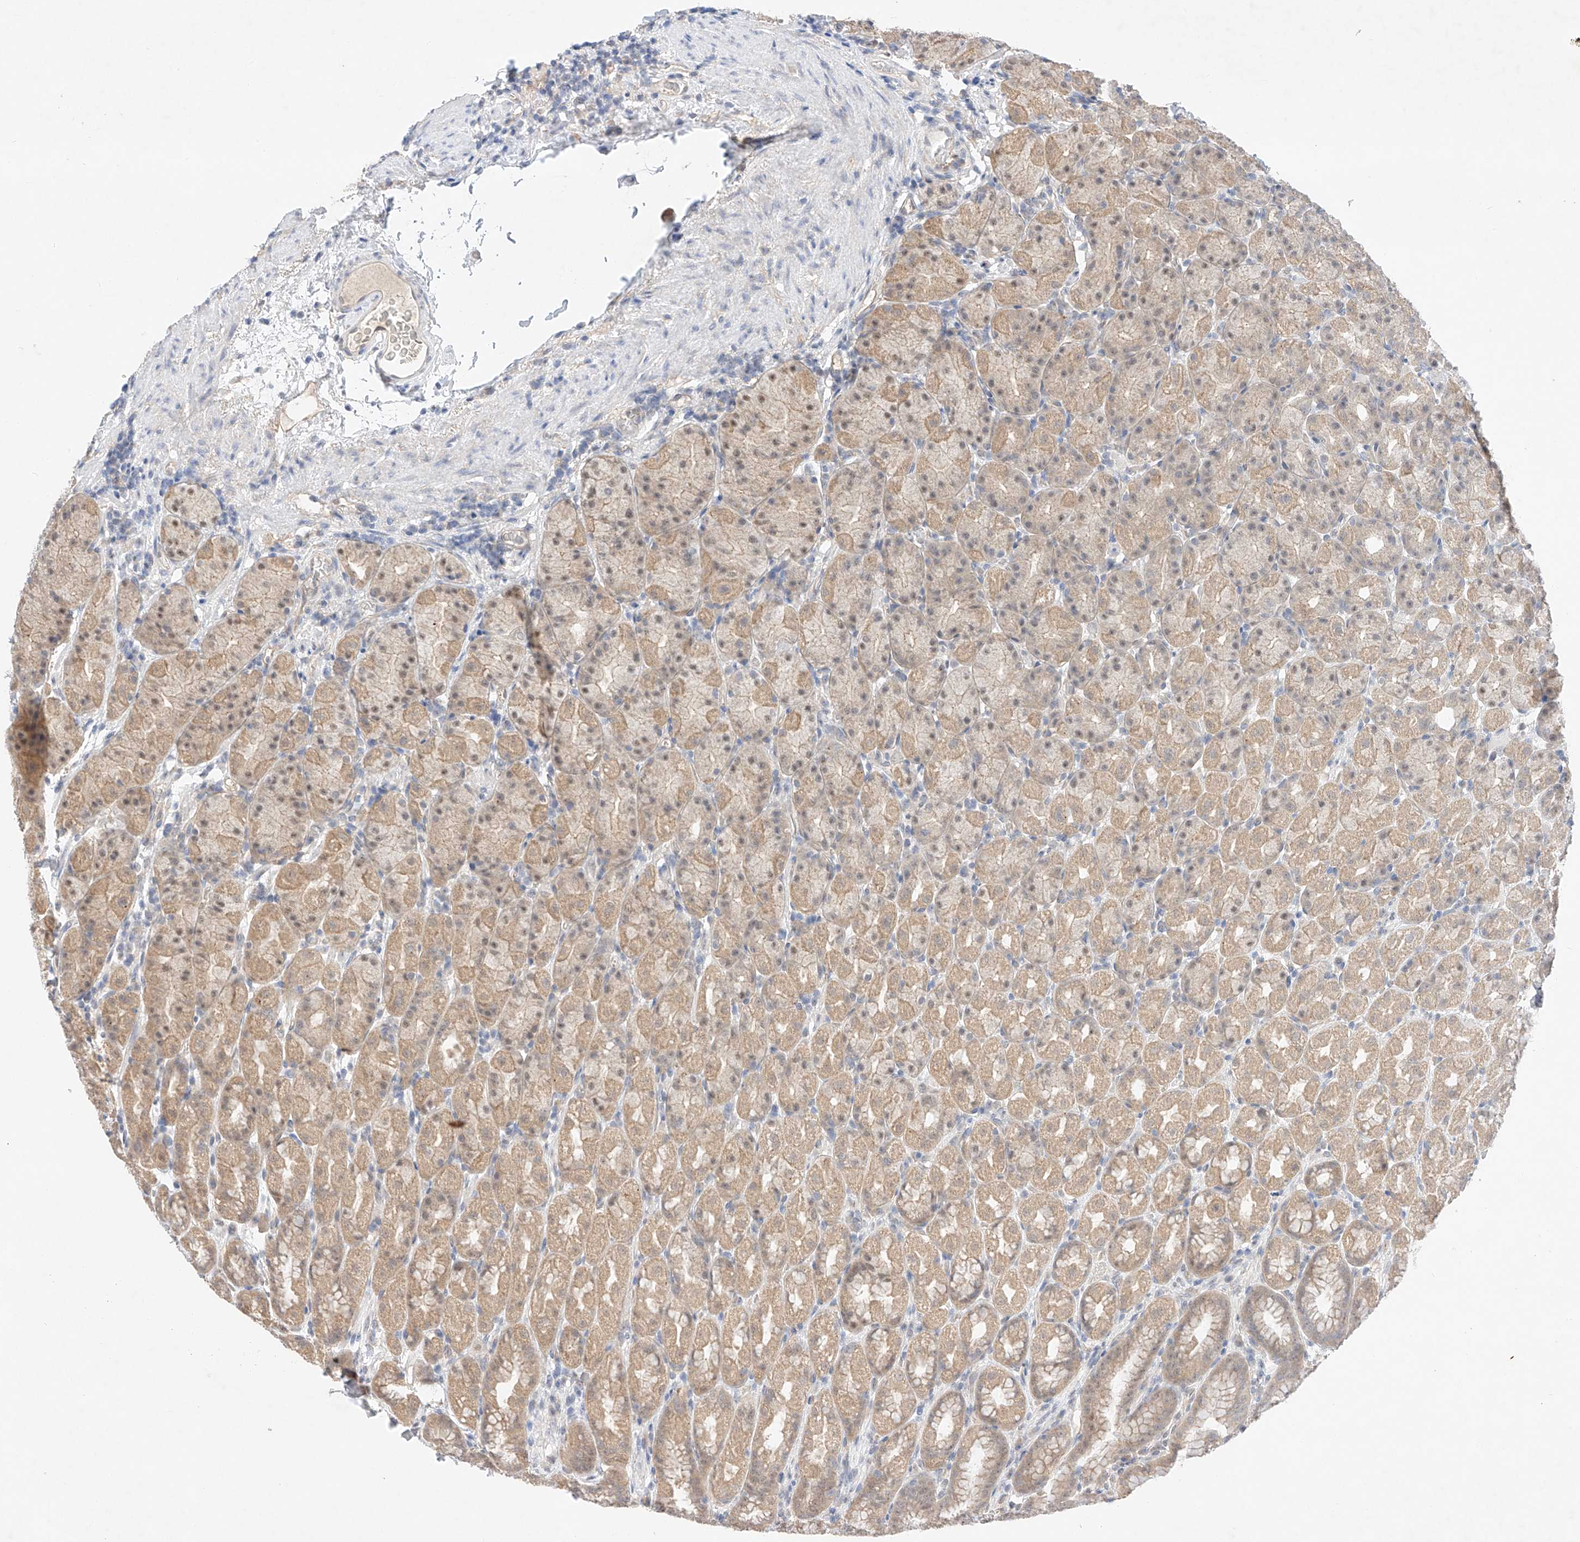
{"staining": {"intensity": "moderate", "quantity": "25%-75%", "location": "cytoplasmic/membranous,nuclear"}, "tissue": "stomach", "cell_type": "Glandular cells", "image_type": "normal", "snomed": [{"axis": "morphology", "description": "Normal tissue, NOS"}, {"axis": "topography", "description": "Stomach, upper"}], "caption": "Stomach stained with DAB (3,3'-diaminobenzidine) immunohistochemistry (IHC) demonstrates medium levels of moderate cytoplasmic/membranous,nuclear positivity in about 25%-75% of glandular cells.", "gene": "IL22RA2", "patient": {"sex": "male", "age": 68}}